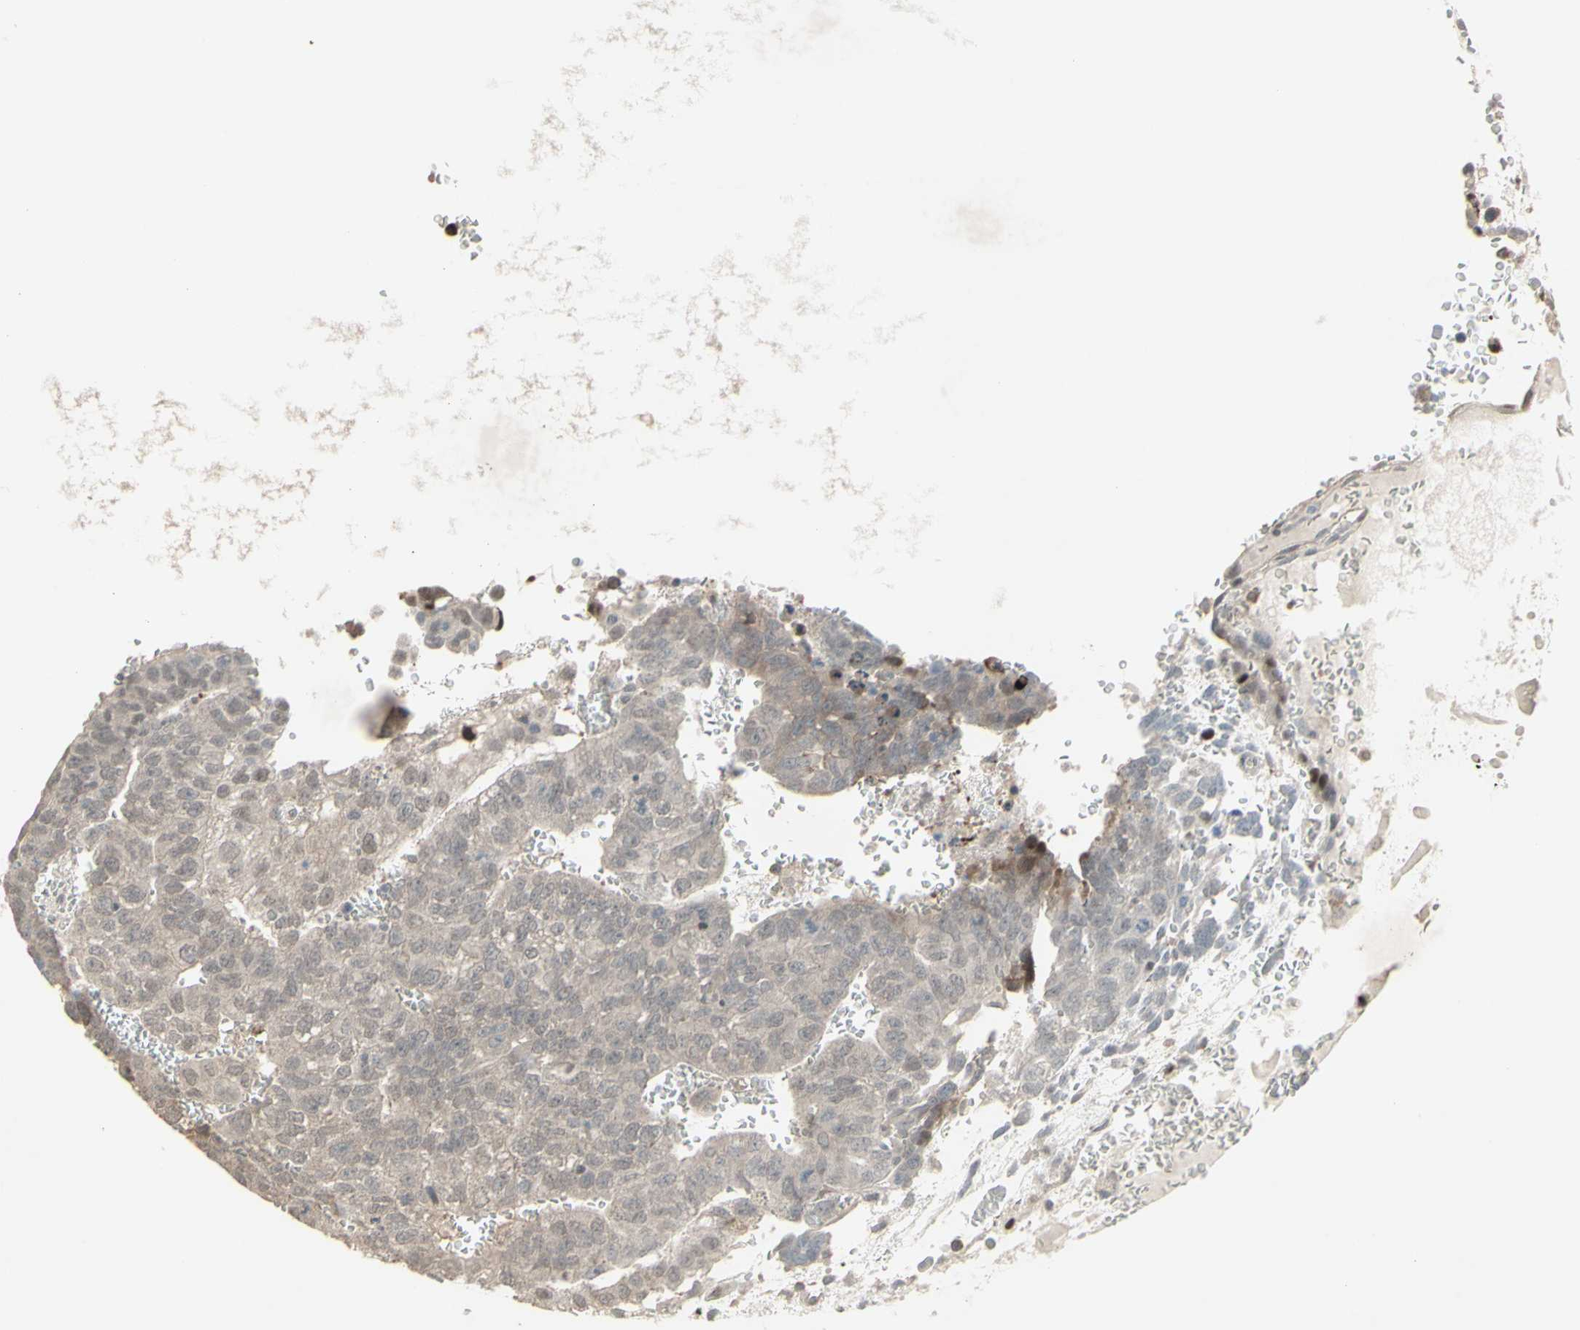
{"staining": {"intensity": "weak", "quantity": ">75%", "location": "cytoplasmic/membranous"}, "tissue": "testis cancer", "cell_type": "Tumor cells", "image_type": "cancer", "snomed": [{"axis": "morphology", "description": "Seminoma, NOS"}, {"axis": "morphology", "description": "Carcinoma, Embryonal, NOS"}, {"axis": "topography", "description": "Testis"}], "caption": "The photomicrograph reveals a brown stain indicating the presence of a protein in the cytoplasmic/membranous of tumor cells in embryonal carcinoma (testis).", "gene": "CD33", "patient": {"sex": "male", "age": 52}}